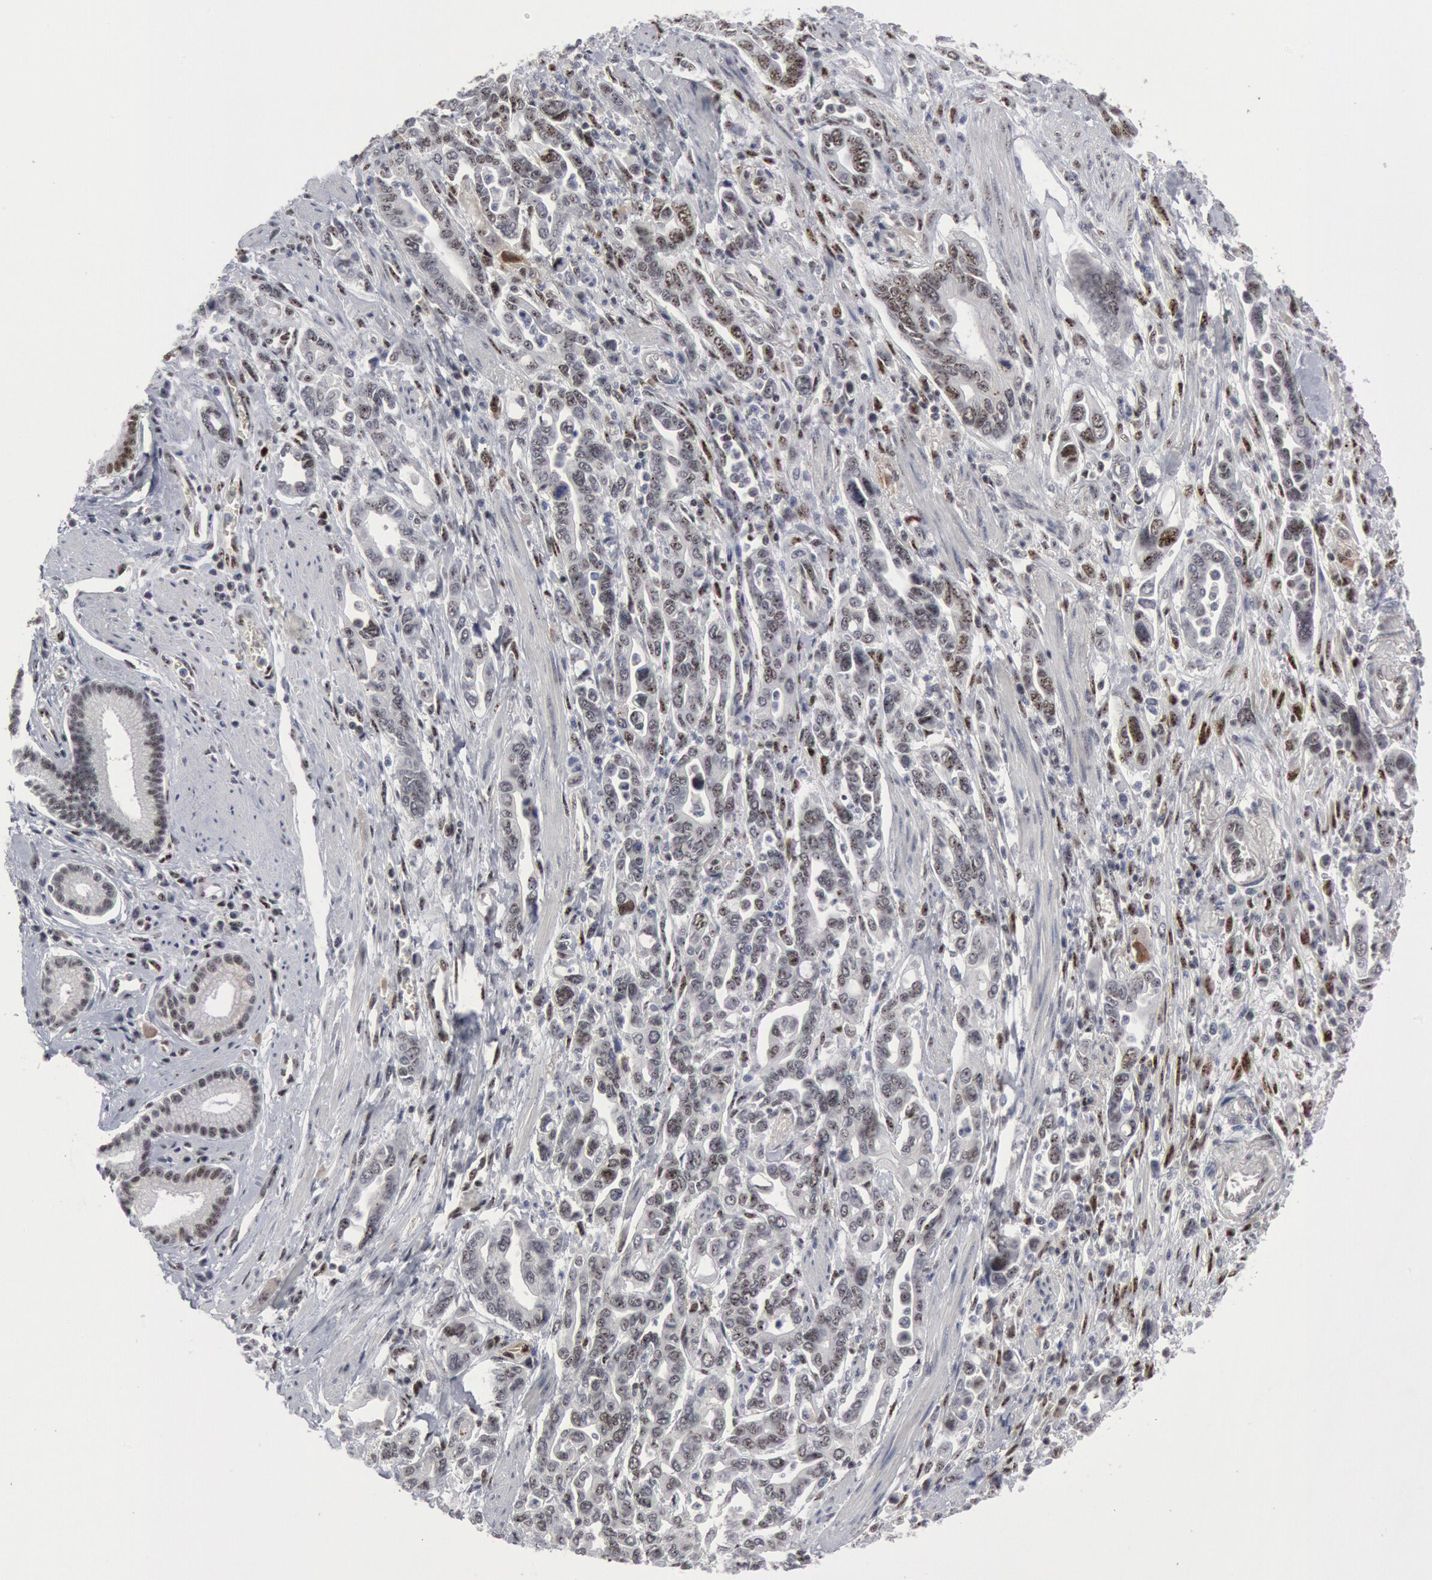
{"staining": {"intensity": "weak", "quantity": "<25%", "location": "nuclear"}, "tissue": "pancreatic cancer", "cell_type": "Tumor cells", "image_type": "cancer", "snomed": [{"axis": "morphology", "description": "Adenocarcinoma, NOS"}, {"axis": "topography", "description": "Pancreas"}], "caption": "DAB (3,3'-diaminobenzidine) immunohistochemical staining of adenocarcinoma (pancreatic) demonstrates no significant positivity in tumor cells.", "gene": "FOXO1", "patient": {"sex": "female", "age": 57}}